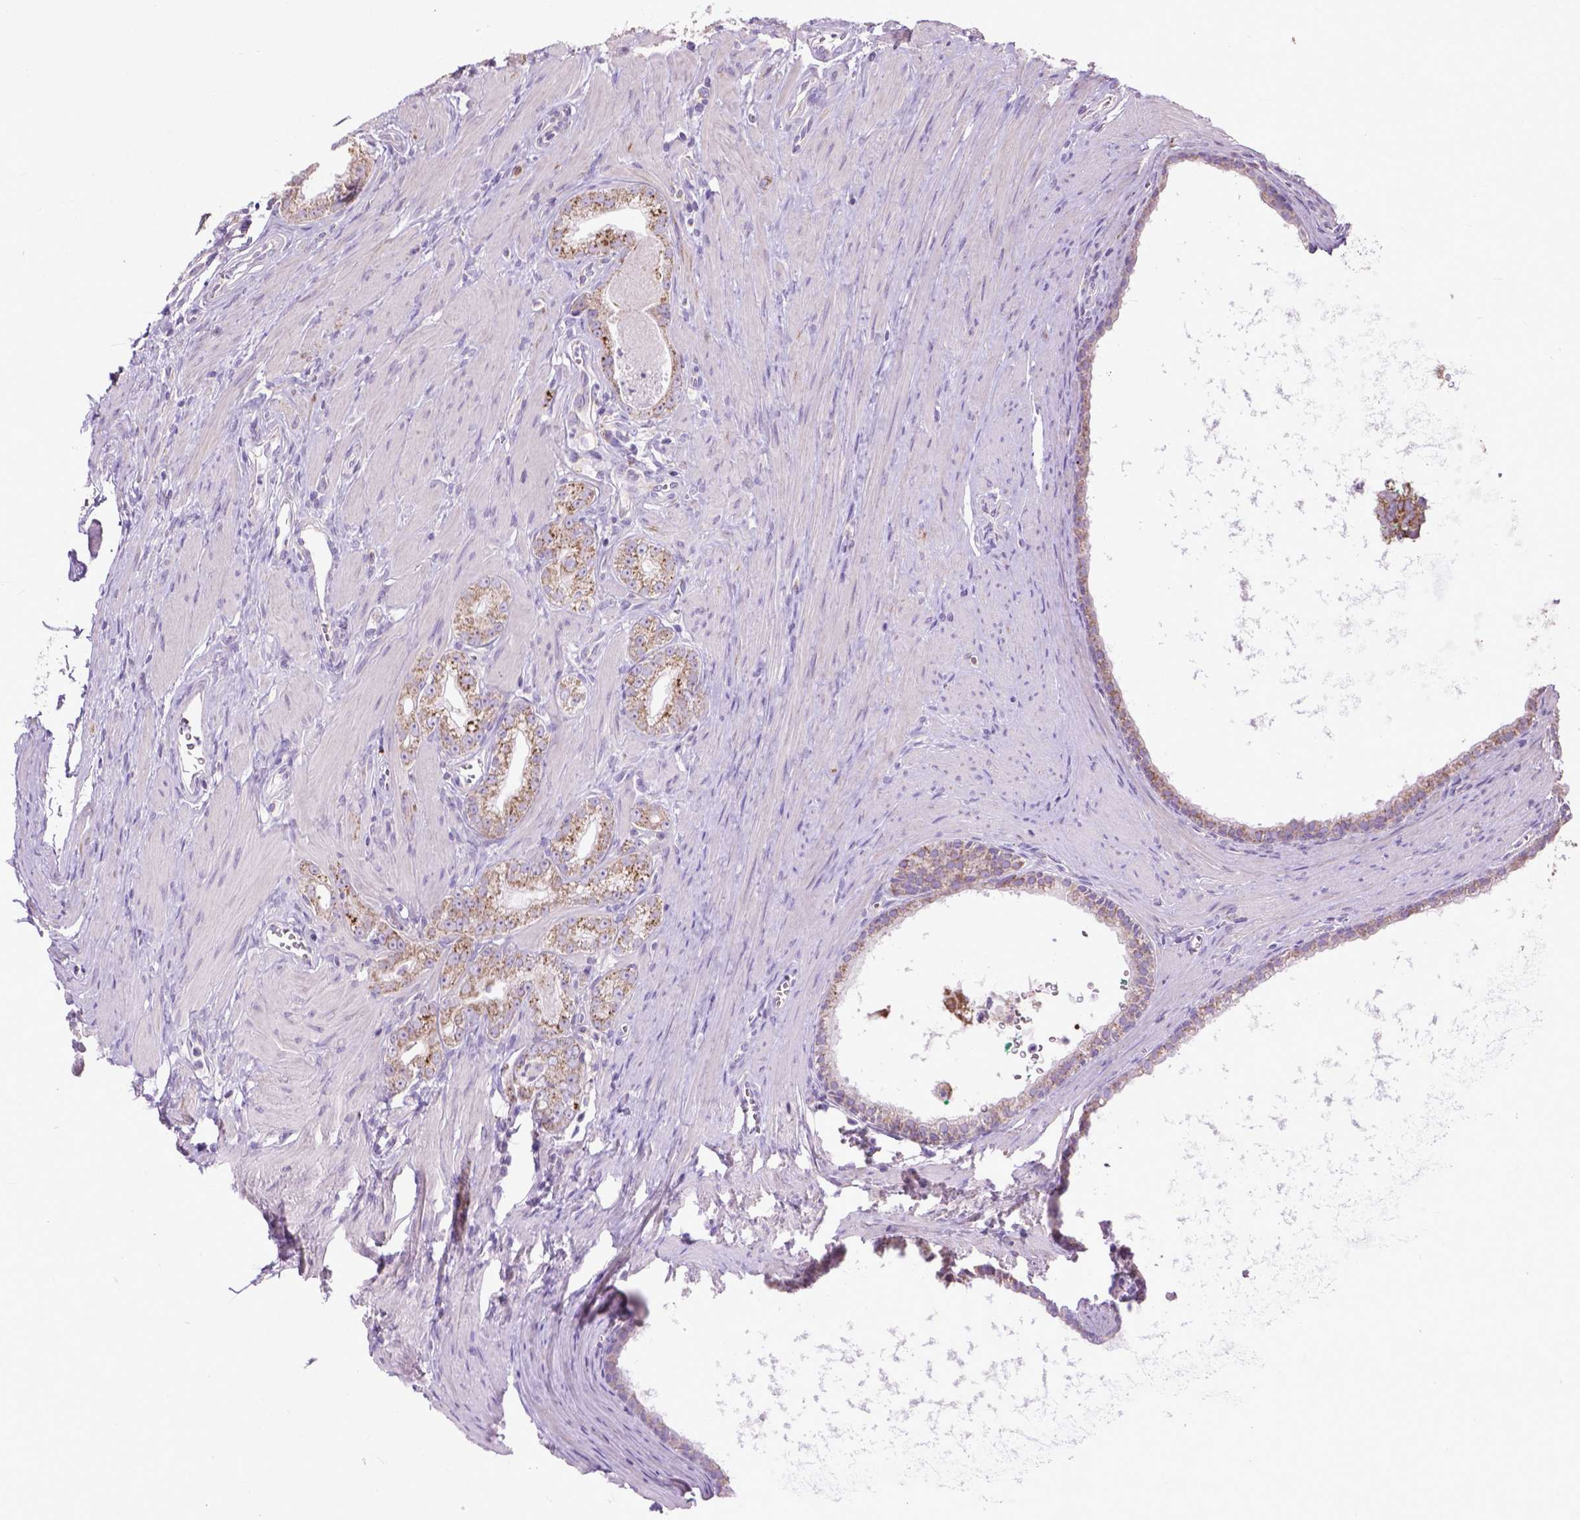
{"staining": {"intensity": "moderate", "quantity": ">75%", "location": "cytoplasmic/membranous"}, "tissue": "prostate cancer", "cell_type": "Tumor cells", "image_type": "cancer", "snomed": [{"axis": "morphology", "description": "Adenocarcinoma, NOS"}, {"axis": "topography", "description": "Prostate"}], "caption": "A brown stain highlights moderate cytoplasmic/membranous staining of a protein in human adenocarcinoma (prostate) tumor cells.", "gene": "VDAC1", "patient": {"sex": "male", "age": 71}}